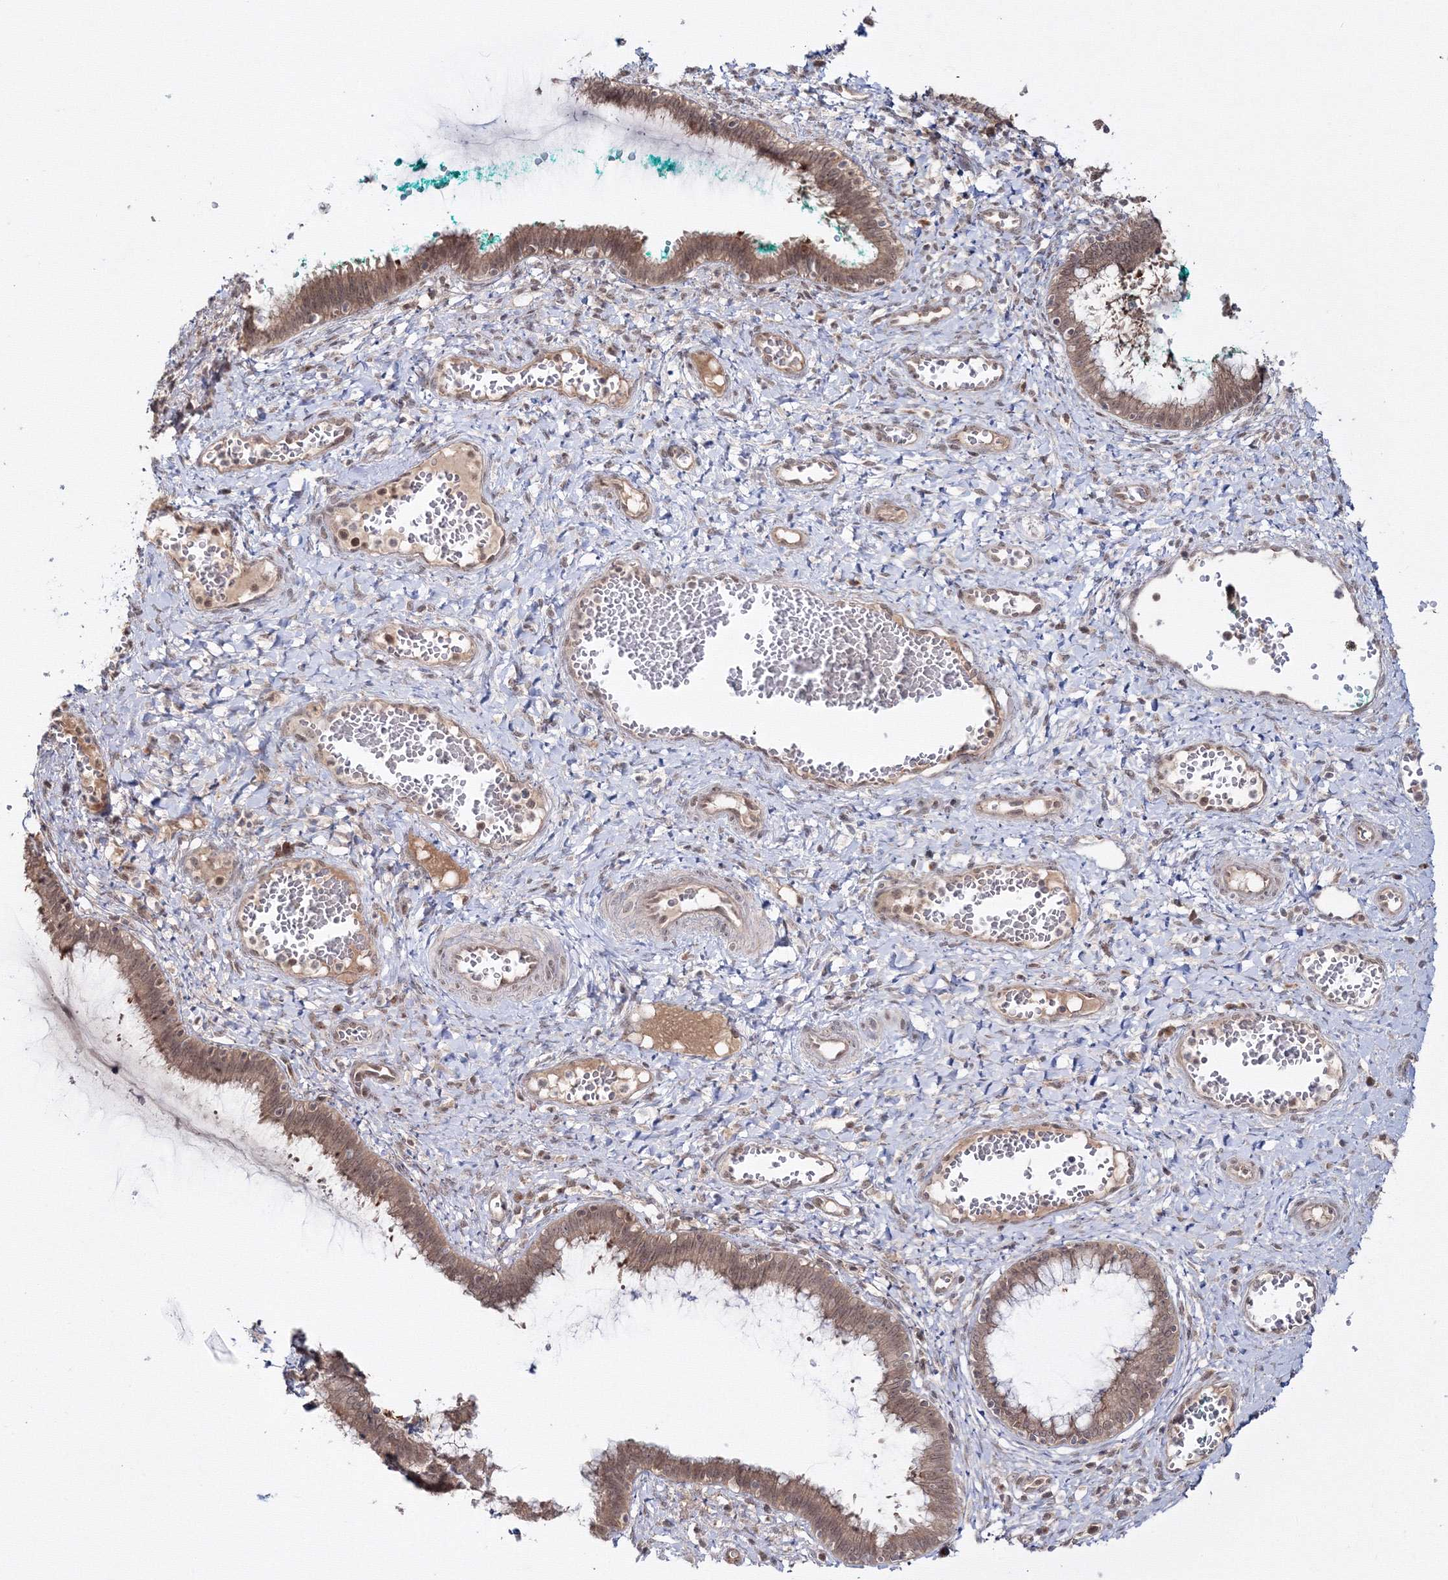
{"staining": {"intensity": "moderate", "quantity": "25%-75%", "location": "cytoplasmic/membranous"}, "tissue": "cervix", "cell_type": "Glandular cells", "image_type": "normal", "snomed": [{"axis": "morphology", "description": "Normal tissue, NOS"}, {"axis": "morphology", "description": "Adenocarcinoma, NOS"}, {"axis": "topography", "description": "Cervix"}], "caption": "The micrograph shows staining of normal cervix, revealing moderate cytoplasmic/membranous protein positivity (brown color) within glandular cells.", "gene": "ZFAND6", "patient": {"sex": "female", "age": 29}}